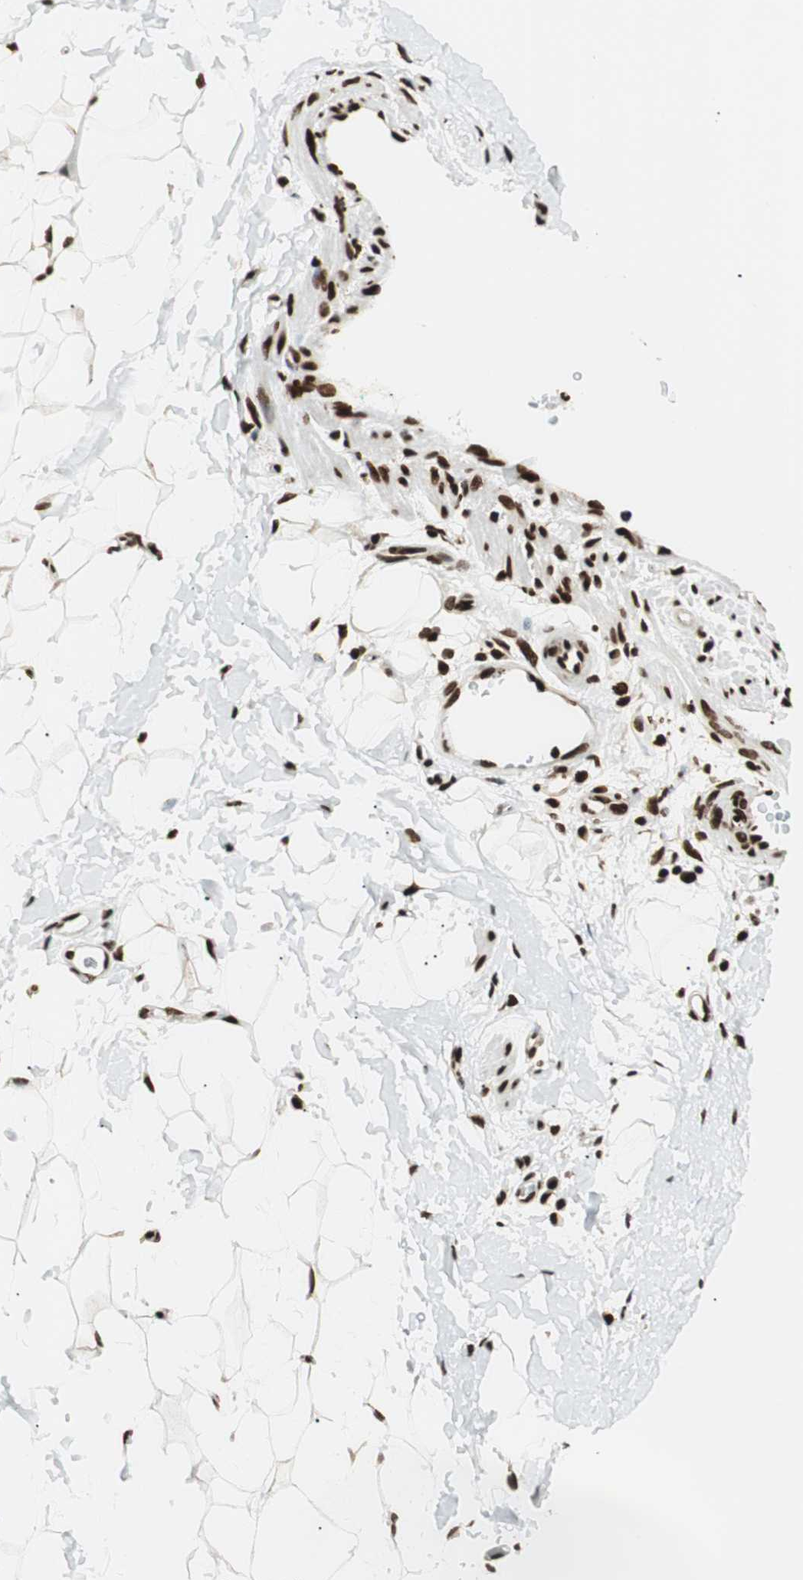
{"staining": {"intensity": "strong", "quantity": ">75%", "location": "nuclear"}, "tissue": "adipose tissue", "cell_type": "Adipocytes", "image_type": "normal", "snomed": [{"axis": "morphology", "description": "Normal tissue, NOS"}, {"axis": "topography", "description": "Soft tissue"}], "caption": "Unremarkable adipose tissue shows strong nuclear expression in about >75% of adipocytes.", "gene": "EWSR1", "patient": {"sex": "male", "age": 72}}